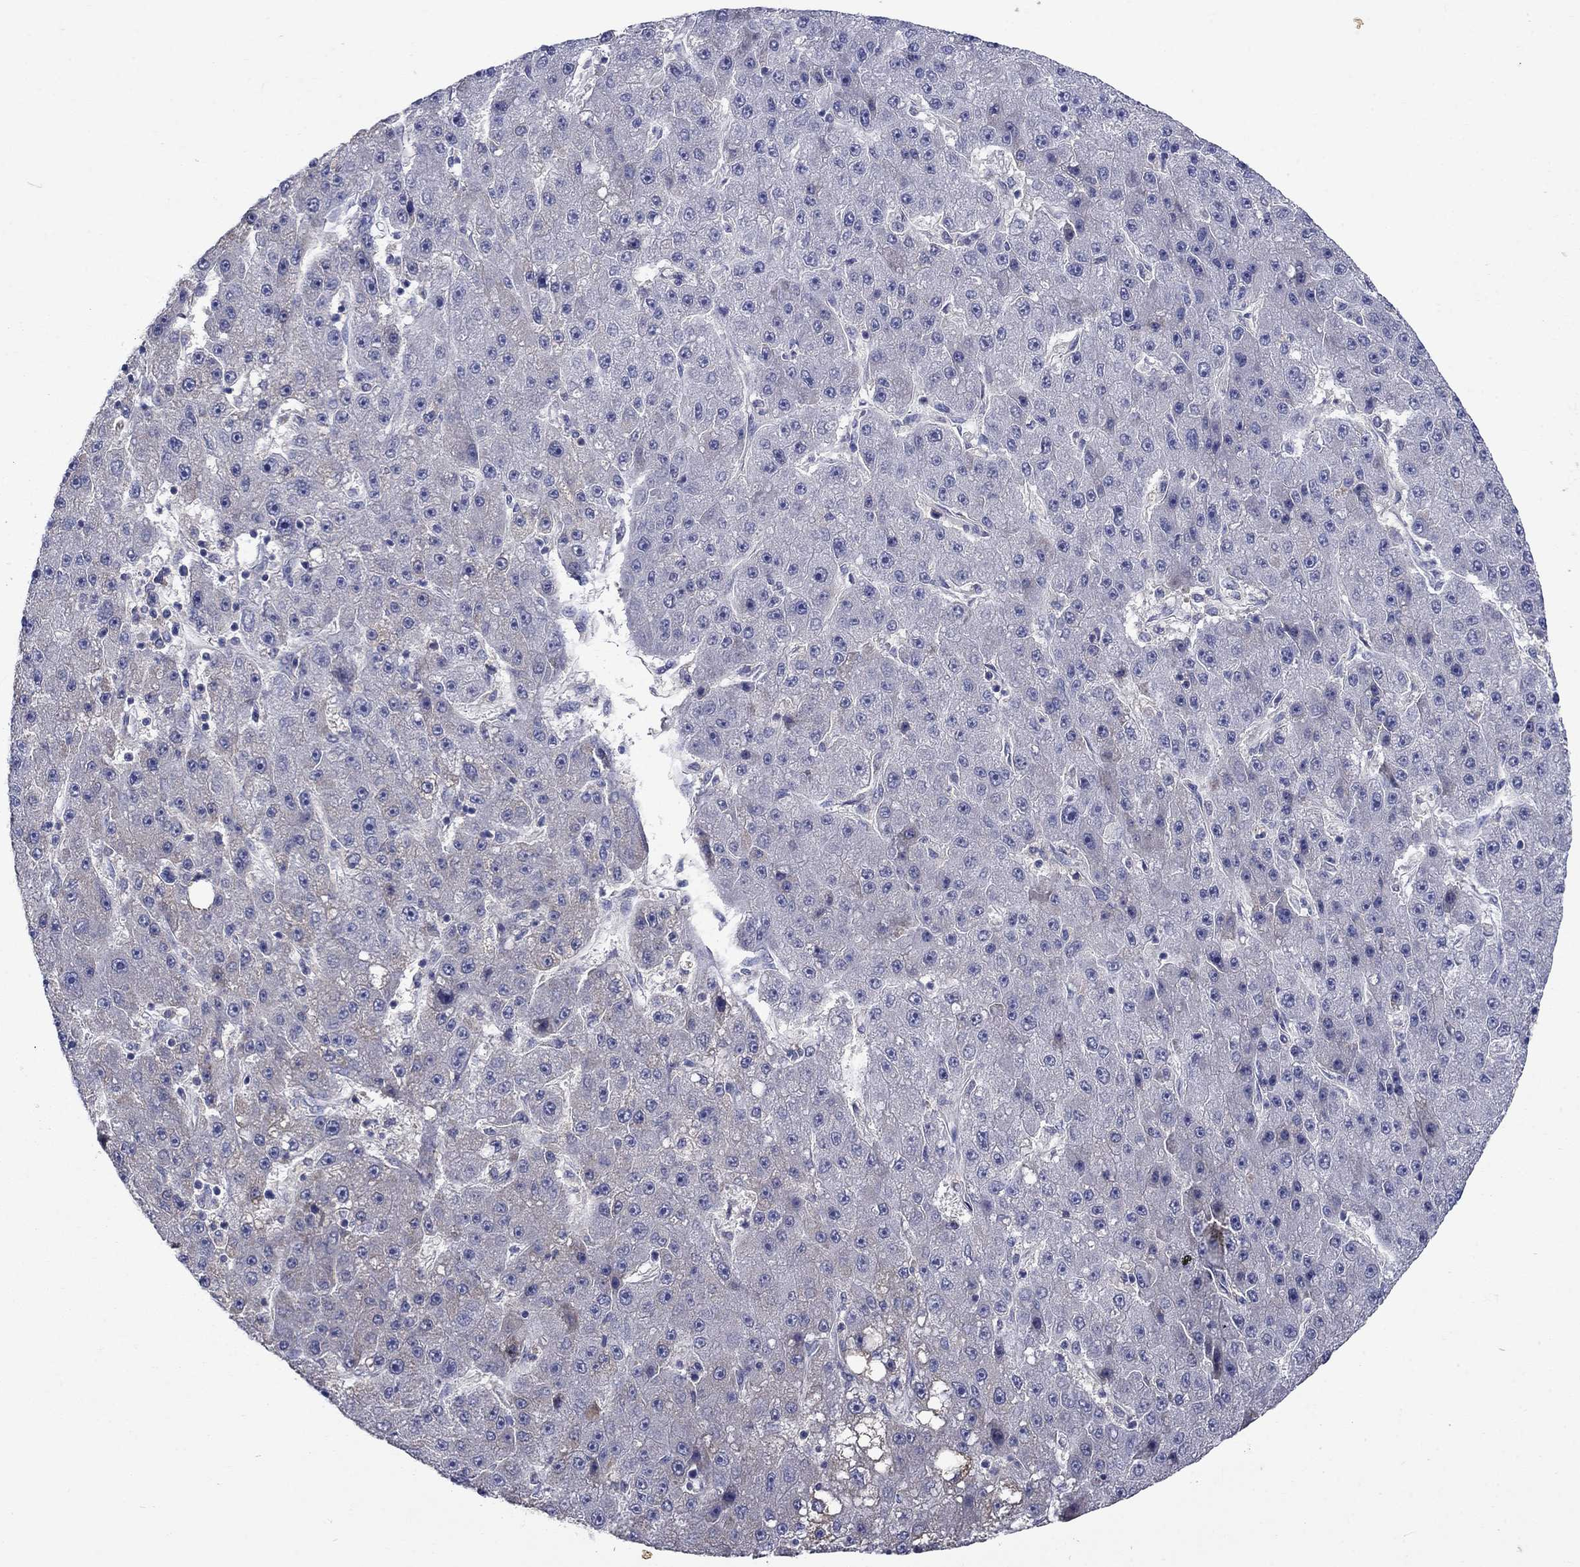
{"staining": {"intensity": "negative", "quantity": "none", "location": "none"}, "tissue": "liver cancer", "cell_type": "Tumor cells", "image_type": "cancer", "snomed": [{"axis": "morphology", "description": "Carcinoma, Hepatocellular, NOS"}, {"axis": "topography", "description": "Liver"}], "caption": "High power microscopy photomicrograph of an IHC histopathology image of liver cancer (hepatocellular carcinoma), revealing no significant positivity in tumor cells.", "gene": "SULT2B1", "patient": {"sex": "male", "age": 67}}